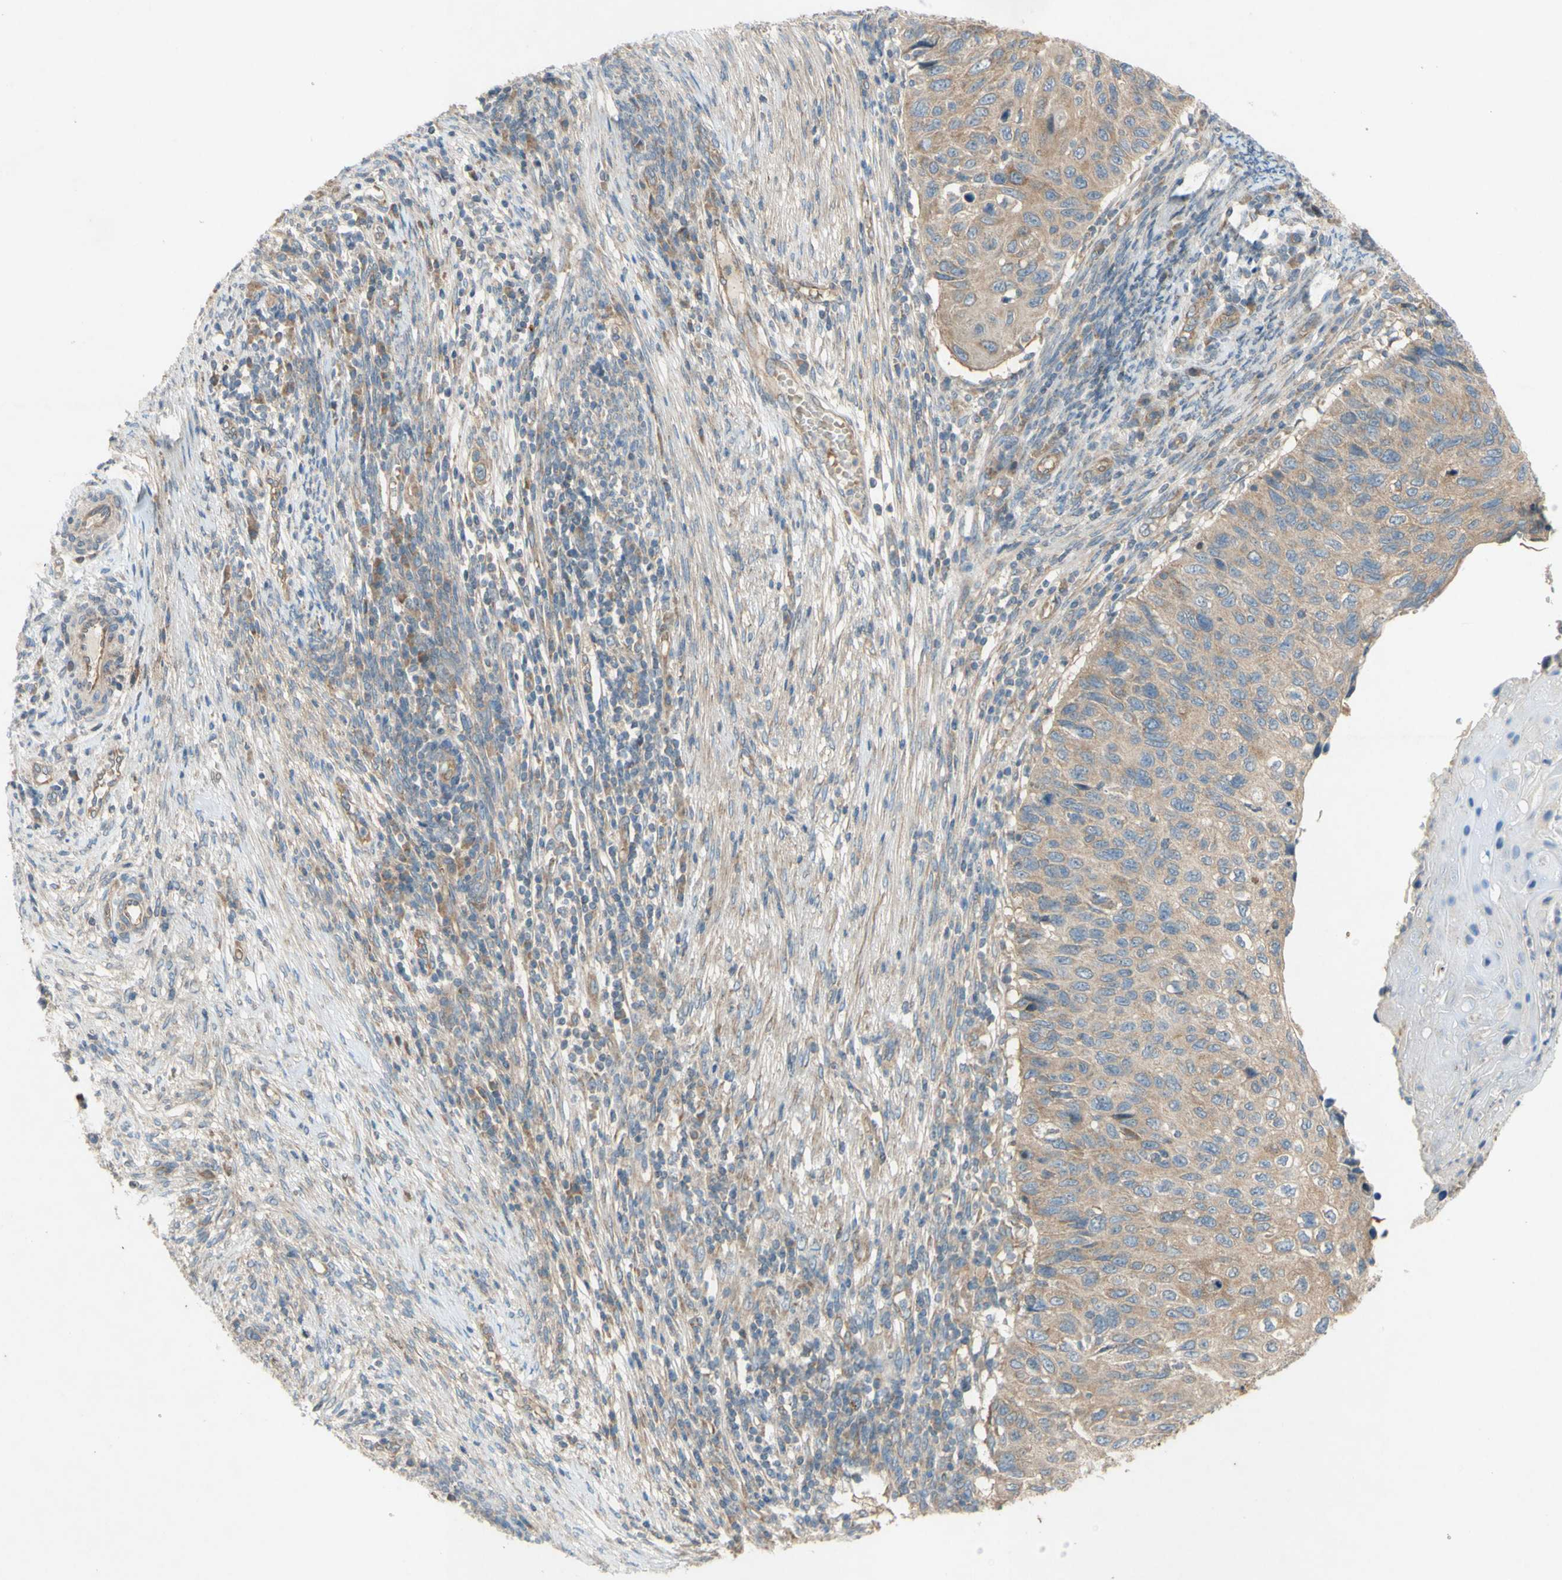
{"staining": {"intensity": "moderate", "quantity": ">75%", "location": "cytoplasmic/membranous"}, "tissue": "cervical cancer", "cell_type": "Tumor cells", "image_type": "cancer", "snomed": [{"axis": "morphology", "description": "Squamous cell carcinoma, NOS"}, {"axis": "topography", "description": "Cervix"}], "caption": "Protein staining of squamous cell carcinoma (cervical) tissue reveals moderate cytoplasmic/membranous staining in approximately >75% of tumor cells.", "gene": "TST", "patient": {"sex": "female", "age": 70}}